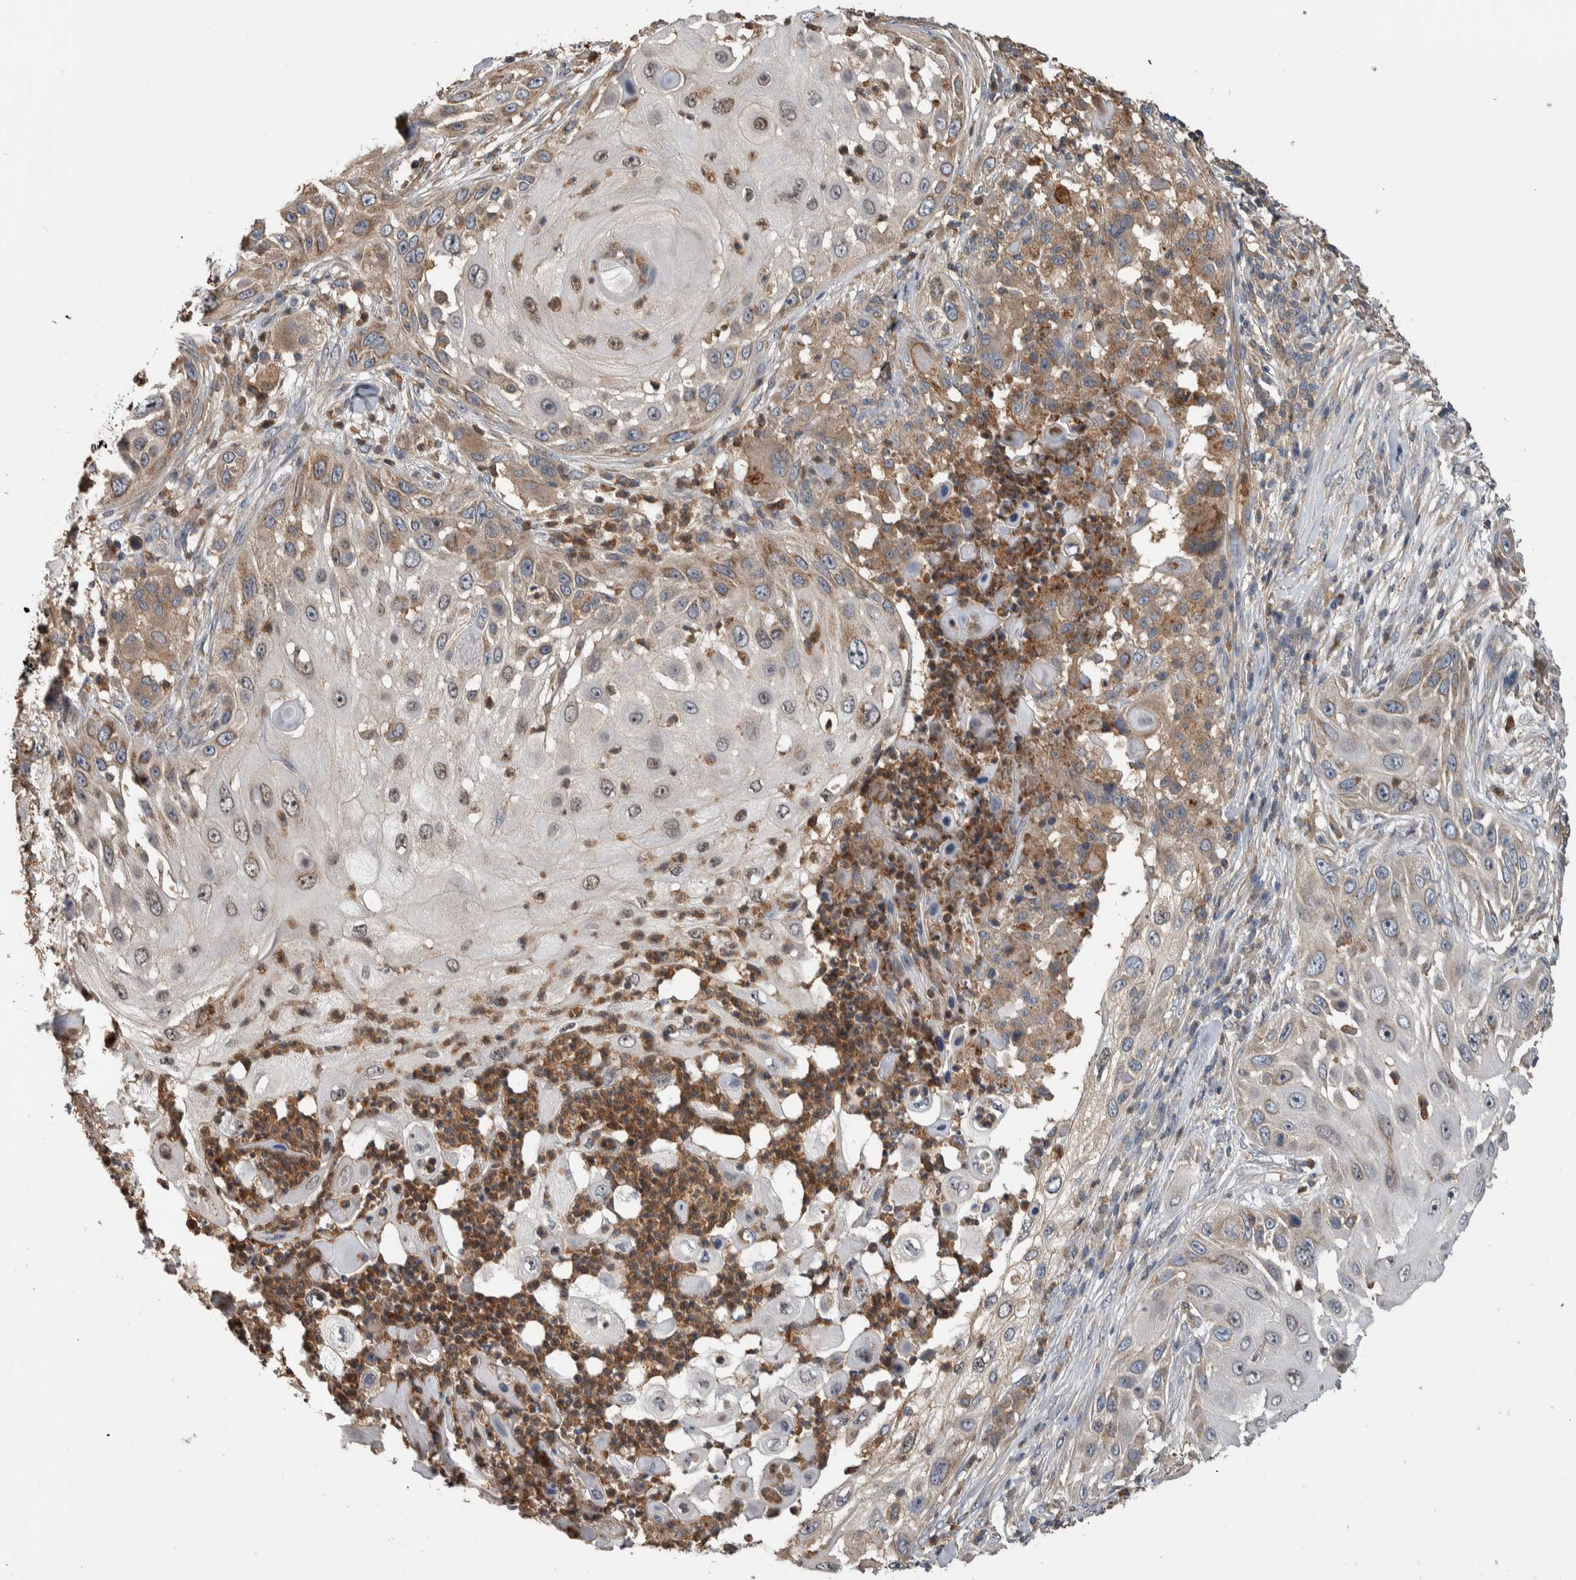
{"staining": {"intensity": "weak", "quantity": "25%-75%", "location": "cytoplasmic/membranous"}, "tissue": "skin cancer", "cell_type": "Tumor cells", "image_type": "cancer", "snomed": [{"axis": "morphology", "description": "Squamous cell carcinoma, NOS"}, {"axis": "topography", "description": "Skin"}], "caption": "Tumor cells demonstrate weak cytoplasmic/membranous positivity in about 25%-75% of cells in squamous cell carcinoma (skin). The staining was performed using DAB (3,3'-diaminobenzidine) to visualize the protein expression in brown, while the nuclei were stained in blue with hematoxylin (Magnification: 20x).", "gene": "SDCBP", "patient": {"sex": "female", "age": 44}}